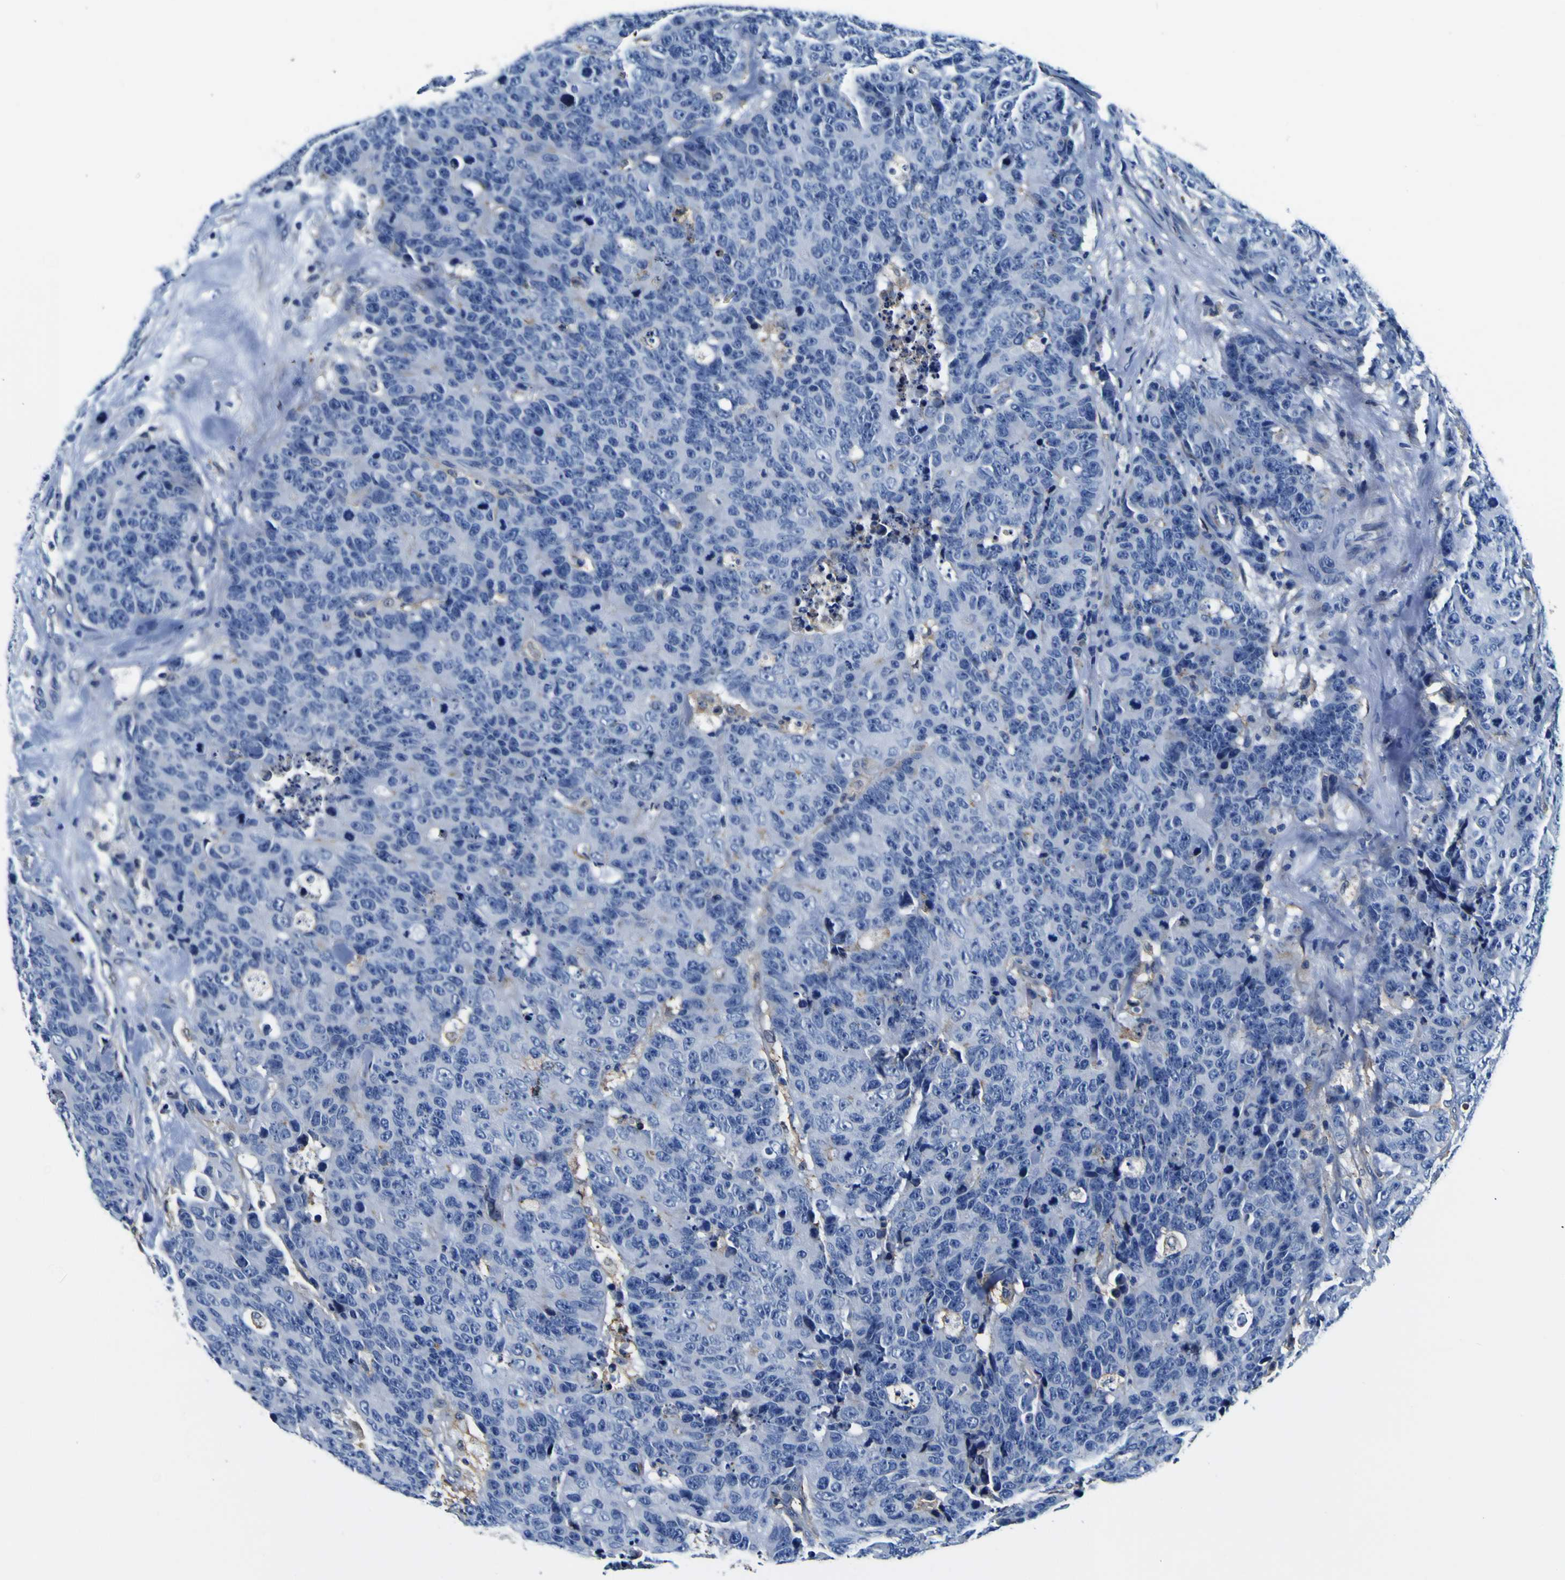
{"staining": {"intensity": "negative", "quantity": "none", "location": "none"}, "tissue": "colorectal cancer", "cell_type": "Tumor cells", "image_type": "cancer", "snomed": [{"axis": "morphology", "description": "Adenocarcinoma, NOS"}, {"axis": "topography", "description": "Colon"}], "caption": "This is an immunohistochemistry (IHC) photomicrograph of human adenocarcinoma (colorectal). There is no staining in tumor cells.", "gene": "PXDN", "patient": {"sex": "female", "age": 86}}